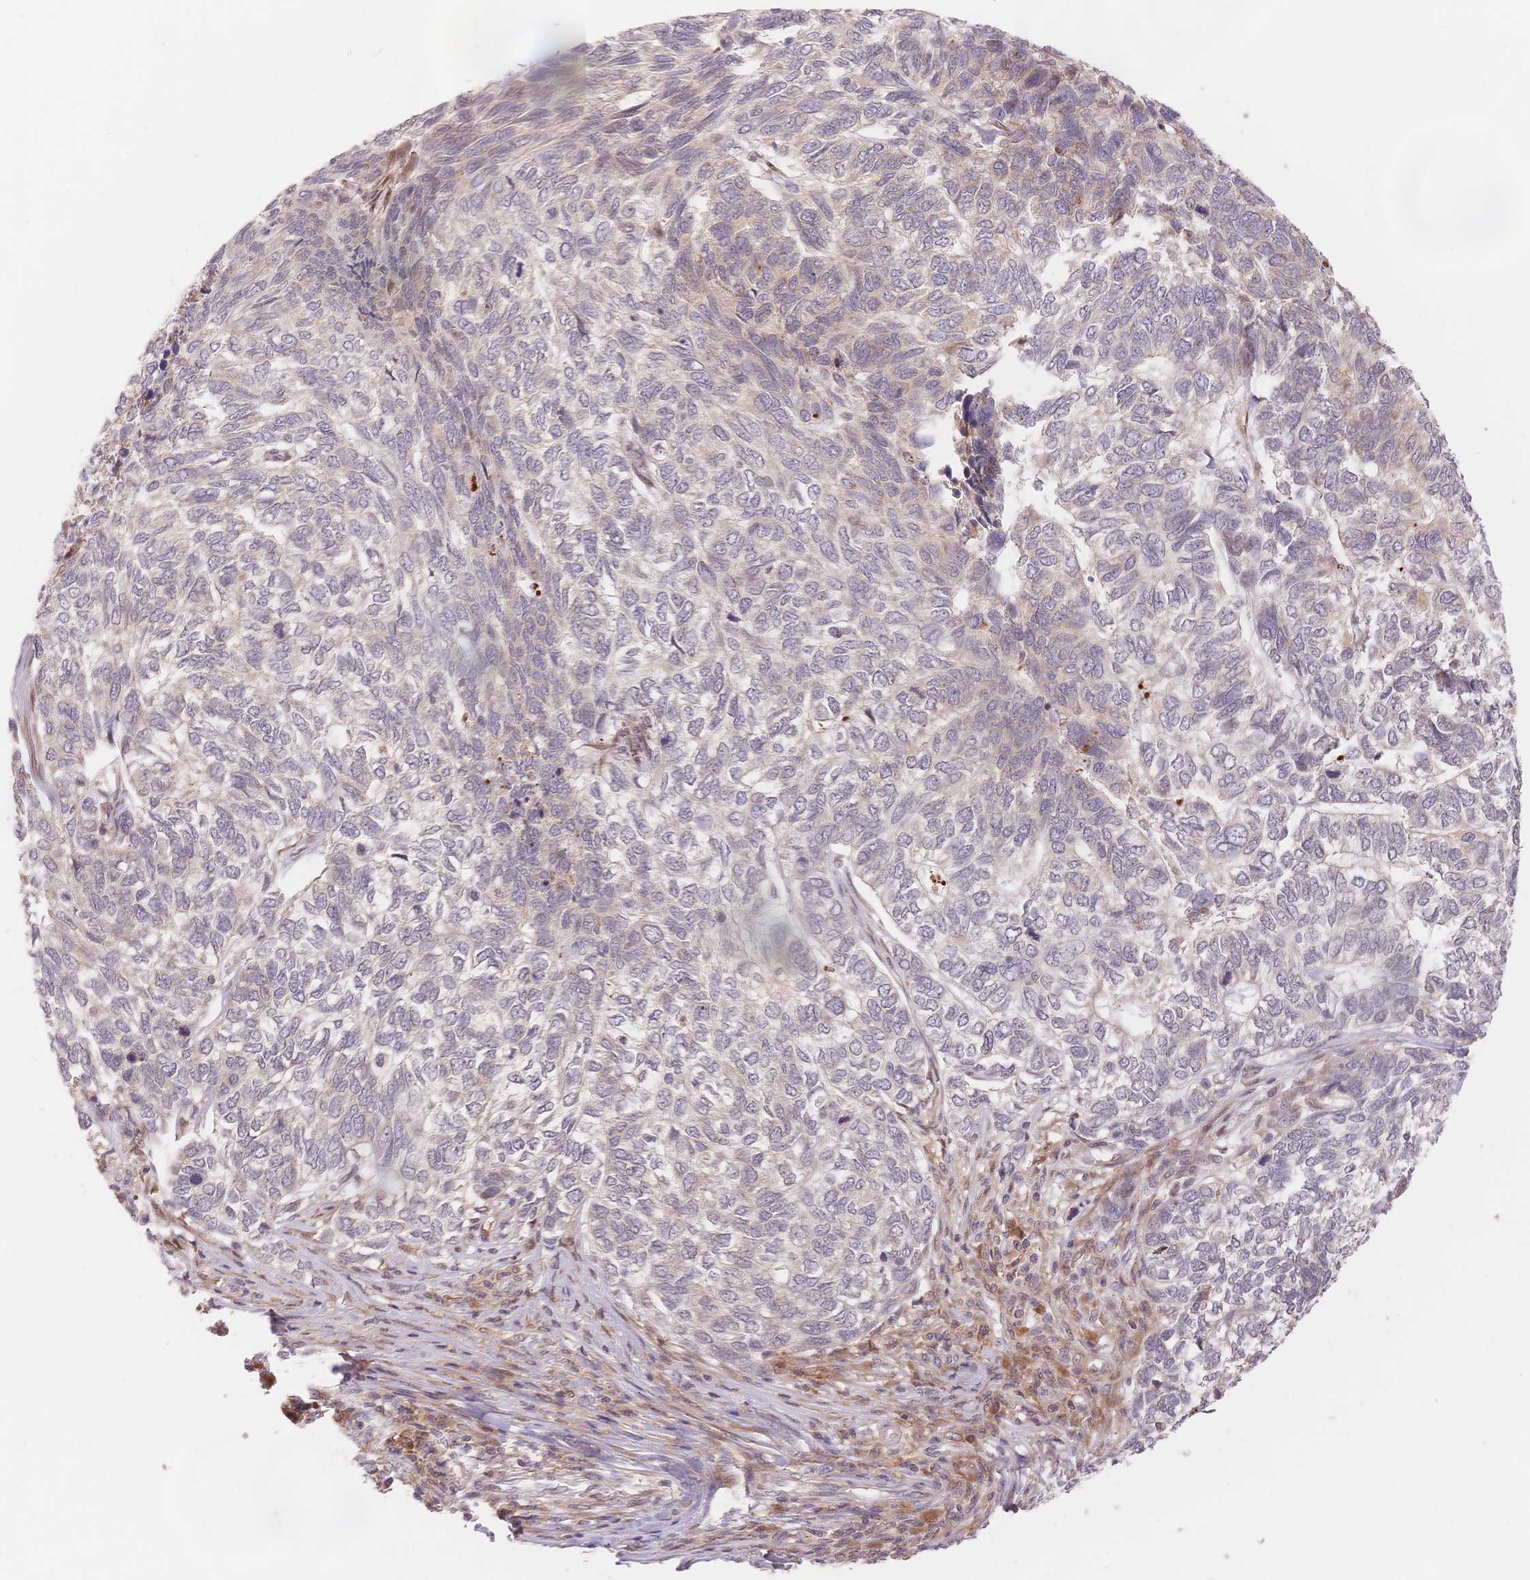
{"staining": {"intensity": "negative", "quantity": "none", "location": "none"}, "tissue": "skin cancer", "cell_type": "Tumor cells", "image_type": "cancer", "snomed": [{"axis": "morphology", "description": "Basal cell carcinoma"}, {"axis": "topography", "description": "Skin"}], "caption": "DAB (3,3'-diaminobenzidine) immunohistochemical staining of skin cancer exhibits no significant positivity in tumor cells. (Stains: DAB immunohistochemistry with hematoxylin counter stain, Microscopy: brightfield microscopy at high magnification).", "gene": "STK39", "patient": {"sex": "female", "age": 65}}